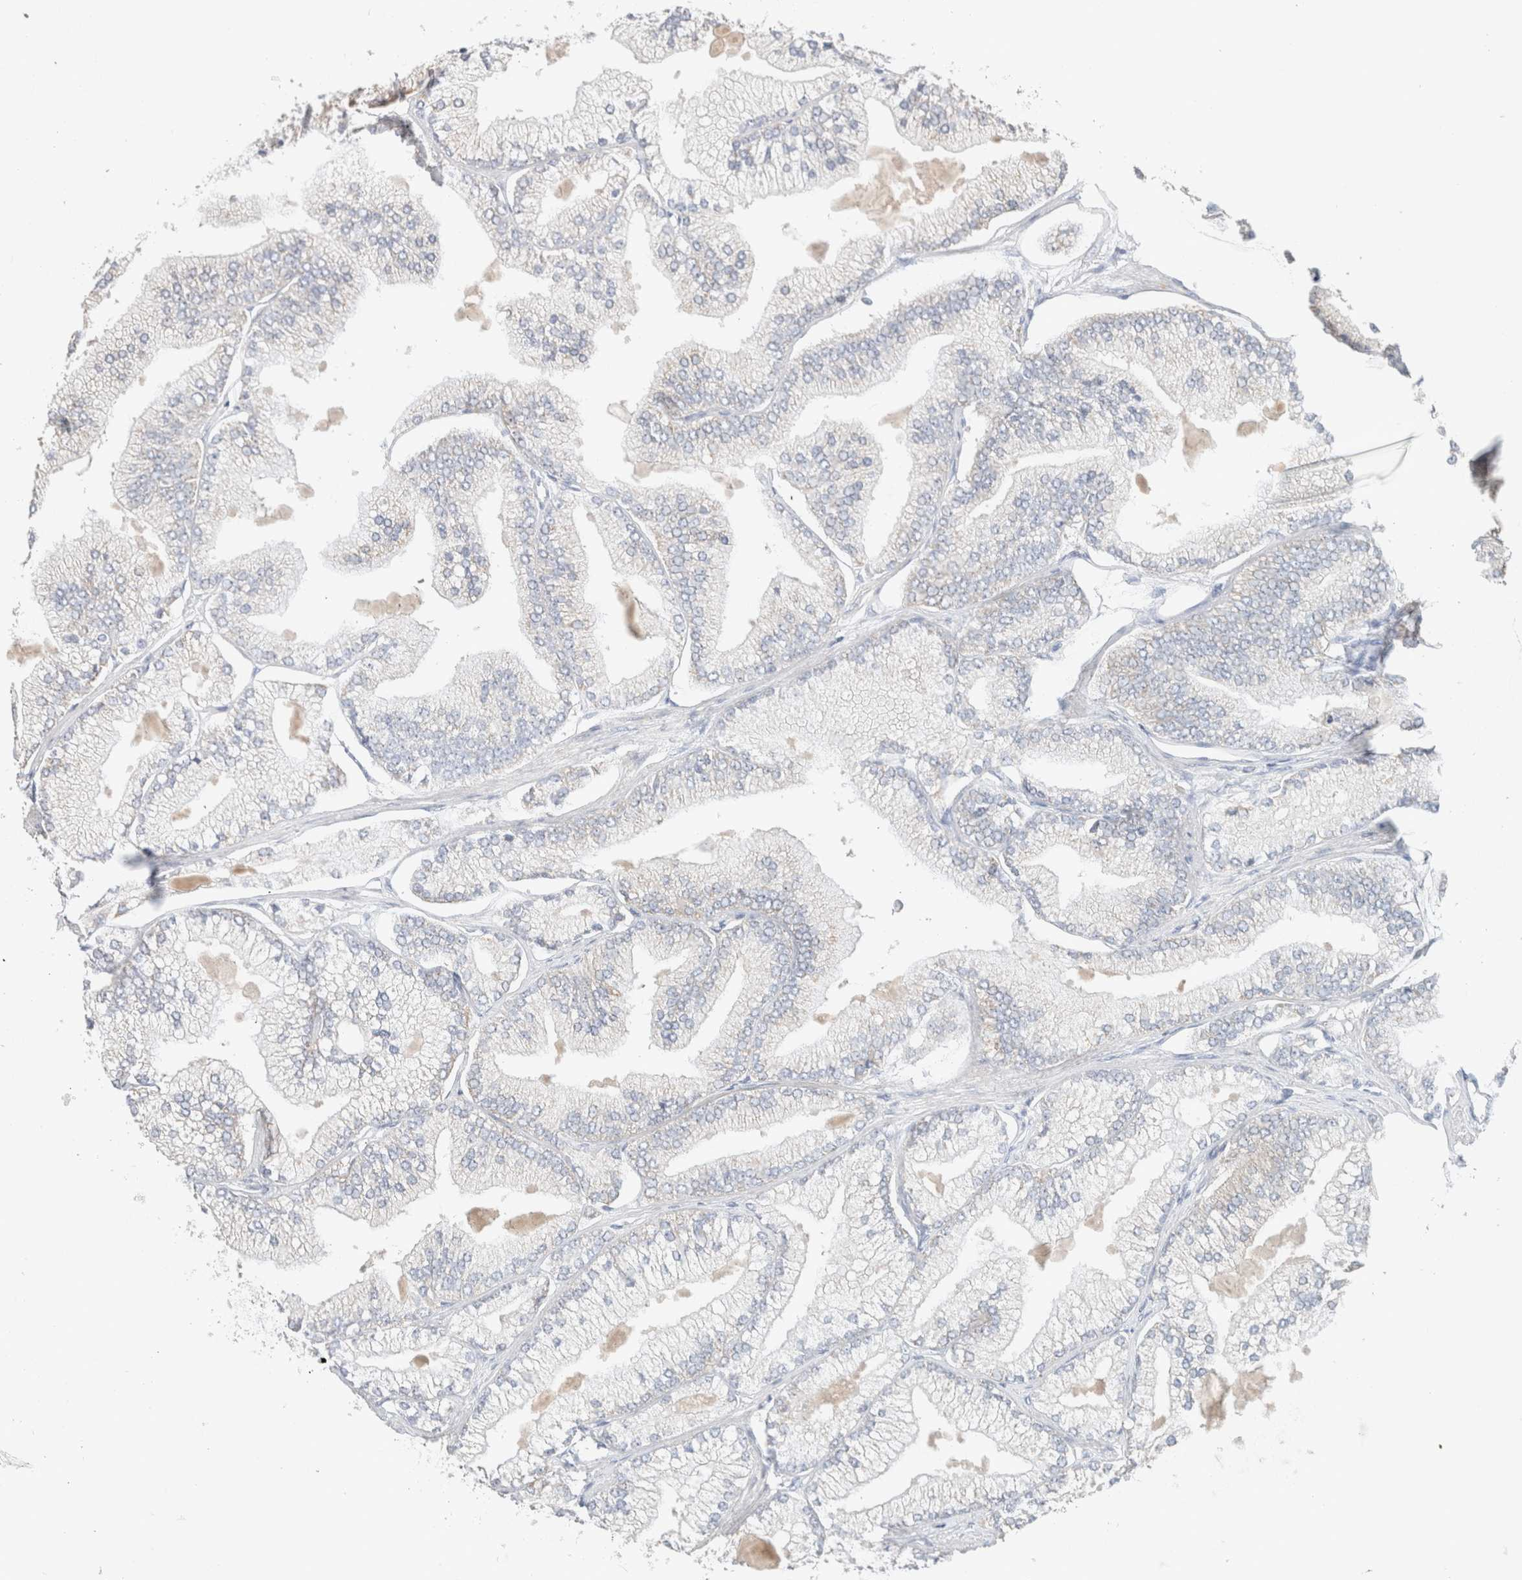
{"staining": {"intensity": "negative", "quantity": "none", "location": "none"}, "tissue": "prostate cancer", "cell_type": "Tumor cells", "image_type": "cancer", "snomed": [{"axis": "morphology", "description": "Adenocarcinoma, Low grade"}, {"axis": "topography", "description": "Prostate"}], "caption": "IHC of human prostate cancer exhibits no staining in tumor cells.", "gene": "CA13", "patient": {"sex": "male", "age": 52}}